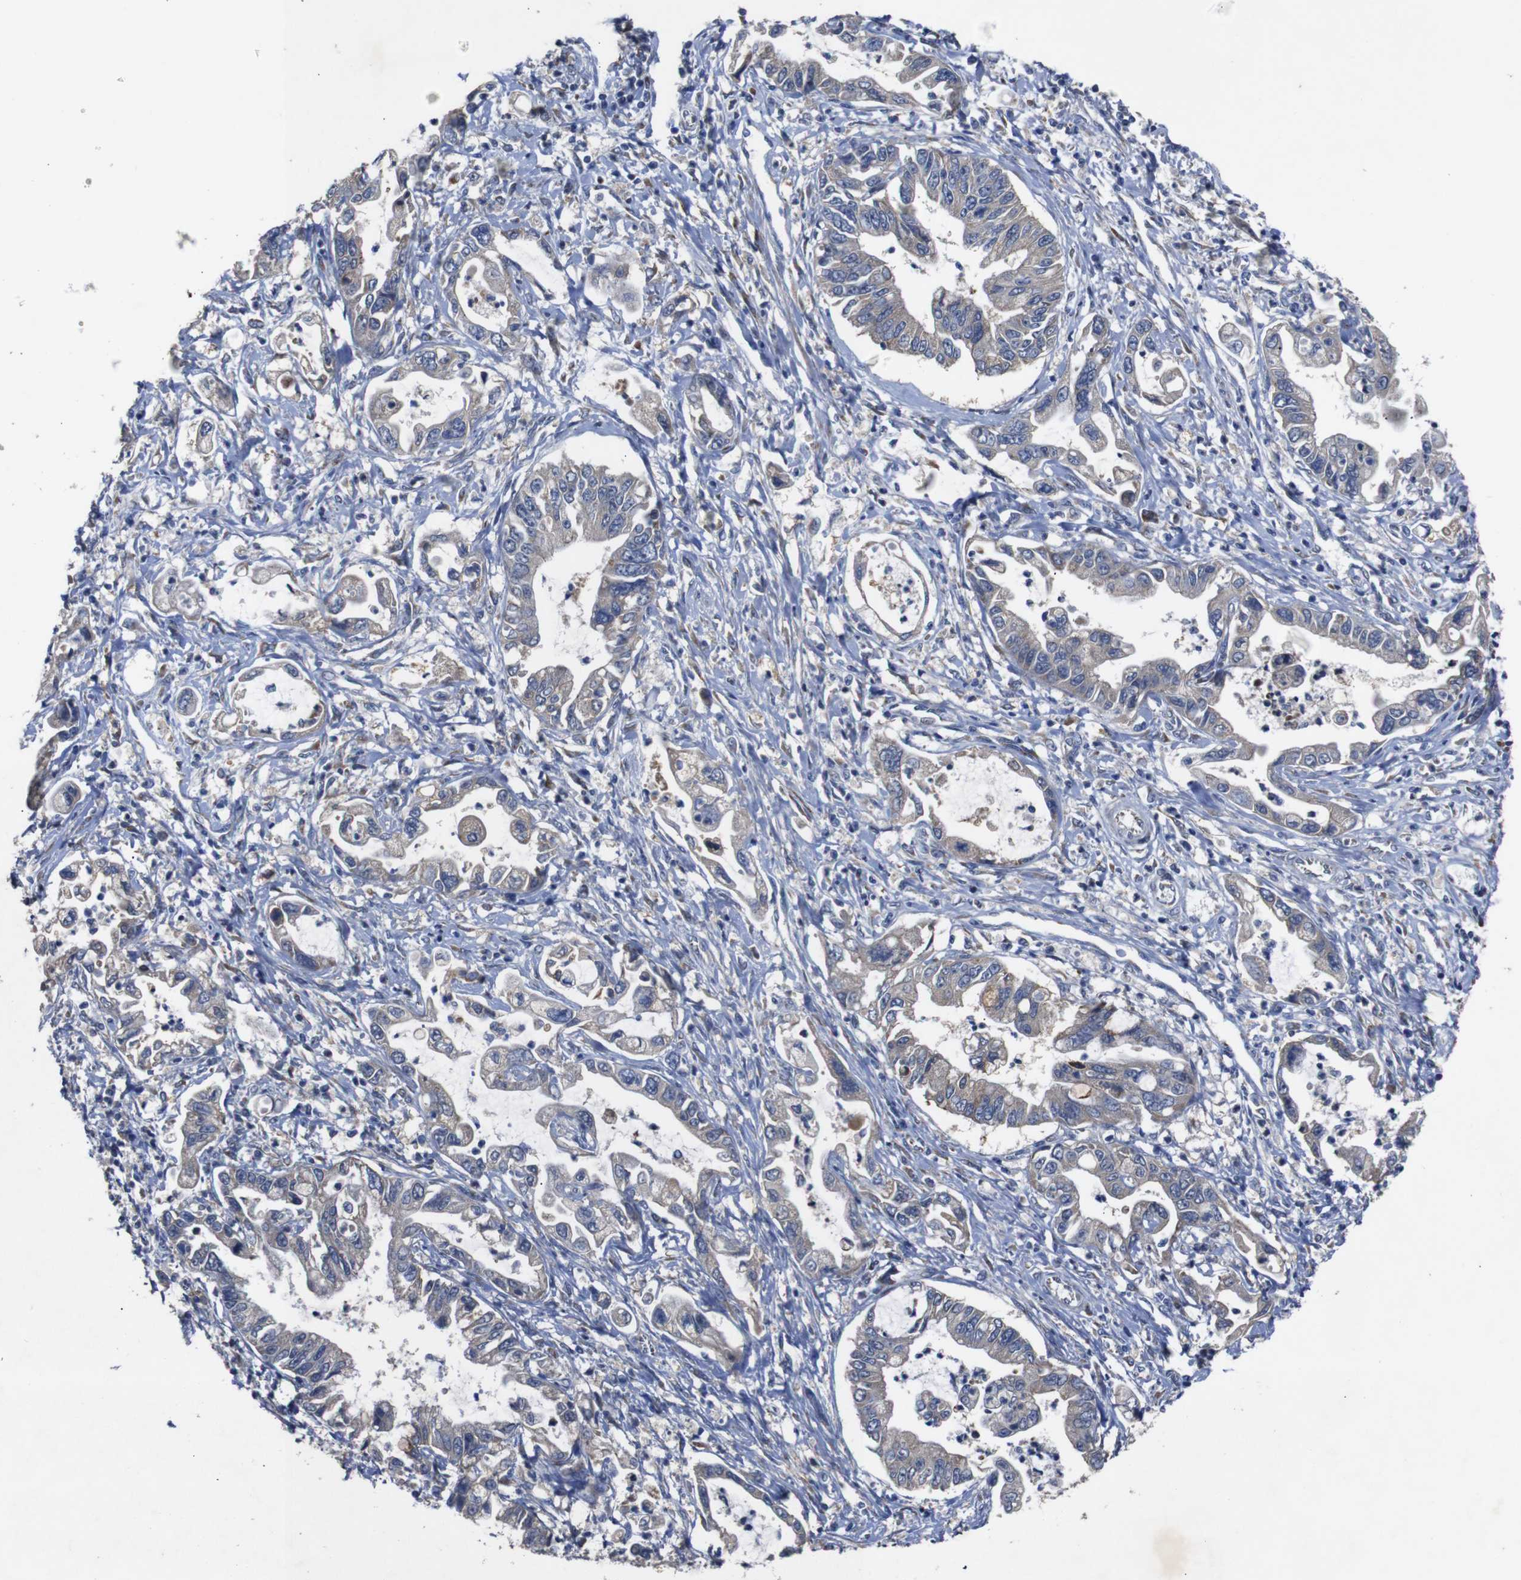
{"staining": {"intensity": "negative", "quantity": "none", "location": "none"}, "tissue": "pancreatic cancer", "cell_type": "Tumor cells", "image_type": "cancer", "snomed": [{"axis": "morphology", "description": "Adenocarcinoma, NOS"}, {"axis": "topography", "description": "Pancreas"}], "caption": "Photomicrograph shows no significant protein staining in tumor cells of pancreatic cancer. Brightfield microscopy of IHC stained with DAB (3,3'-diaminobenzidine) (brown) and hematoxylin (blue), captured at high magnification.", "gene": "CHST10", "patient": {"sex": "male", "age": 56}}